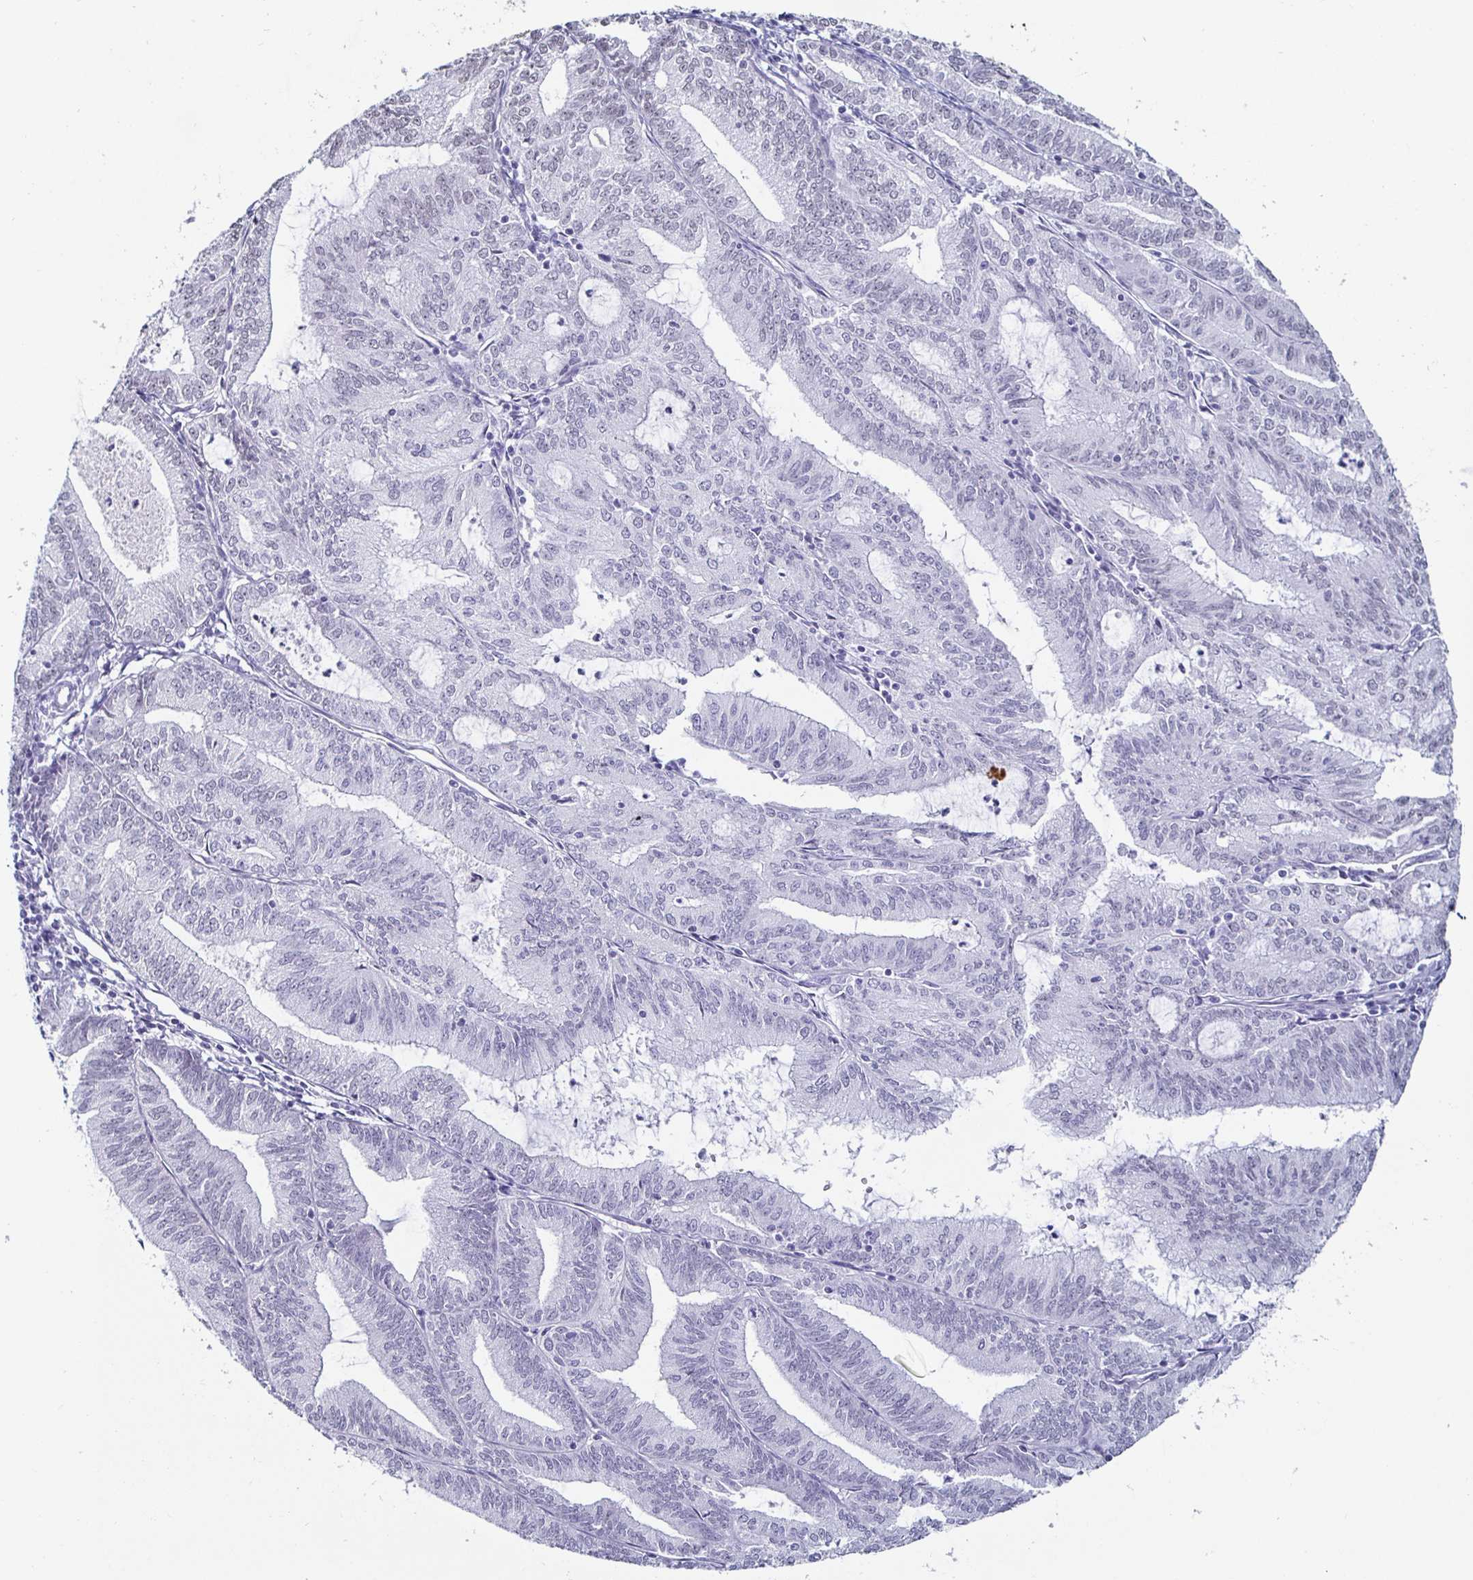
{"staining": {"intensity": "moderate", "quantity": "25%-75%", "location": "nuclear"}, "tissue": "endometrial cancer", "cell_type": "Tumor cells", "image_type": "cancer", "snomed": [{"axis": "morphology", "description": "Adenocarcinoma, NOS"}, {"axis": "topography", "description": "Endometrium"}], "caption": "Endometrial cancer (adenocarcinoma) tissue reveals moderate nuclear positivity in approximately 25%-75% of tumor cells, visualized by immunohistochemistry.", "gene": "DDX39B", "patient": {"sex": "female", "age": 70}}